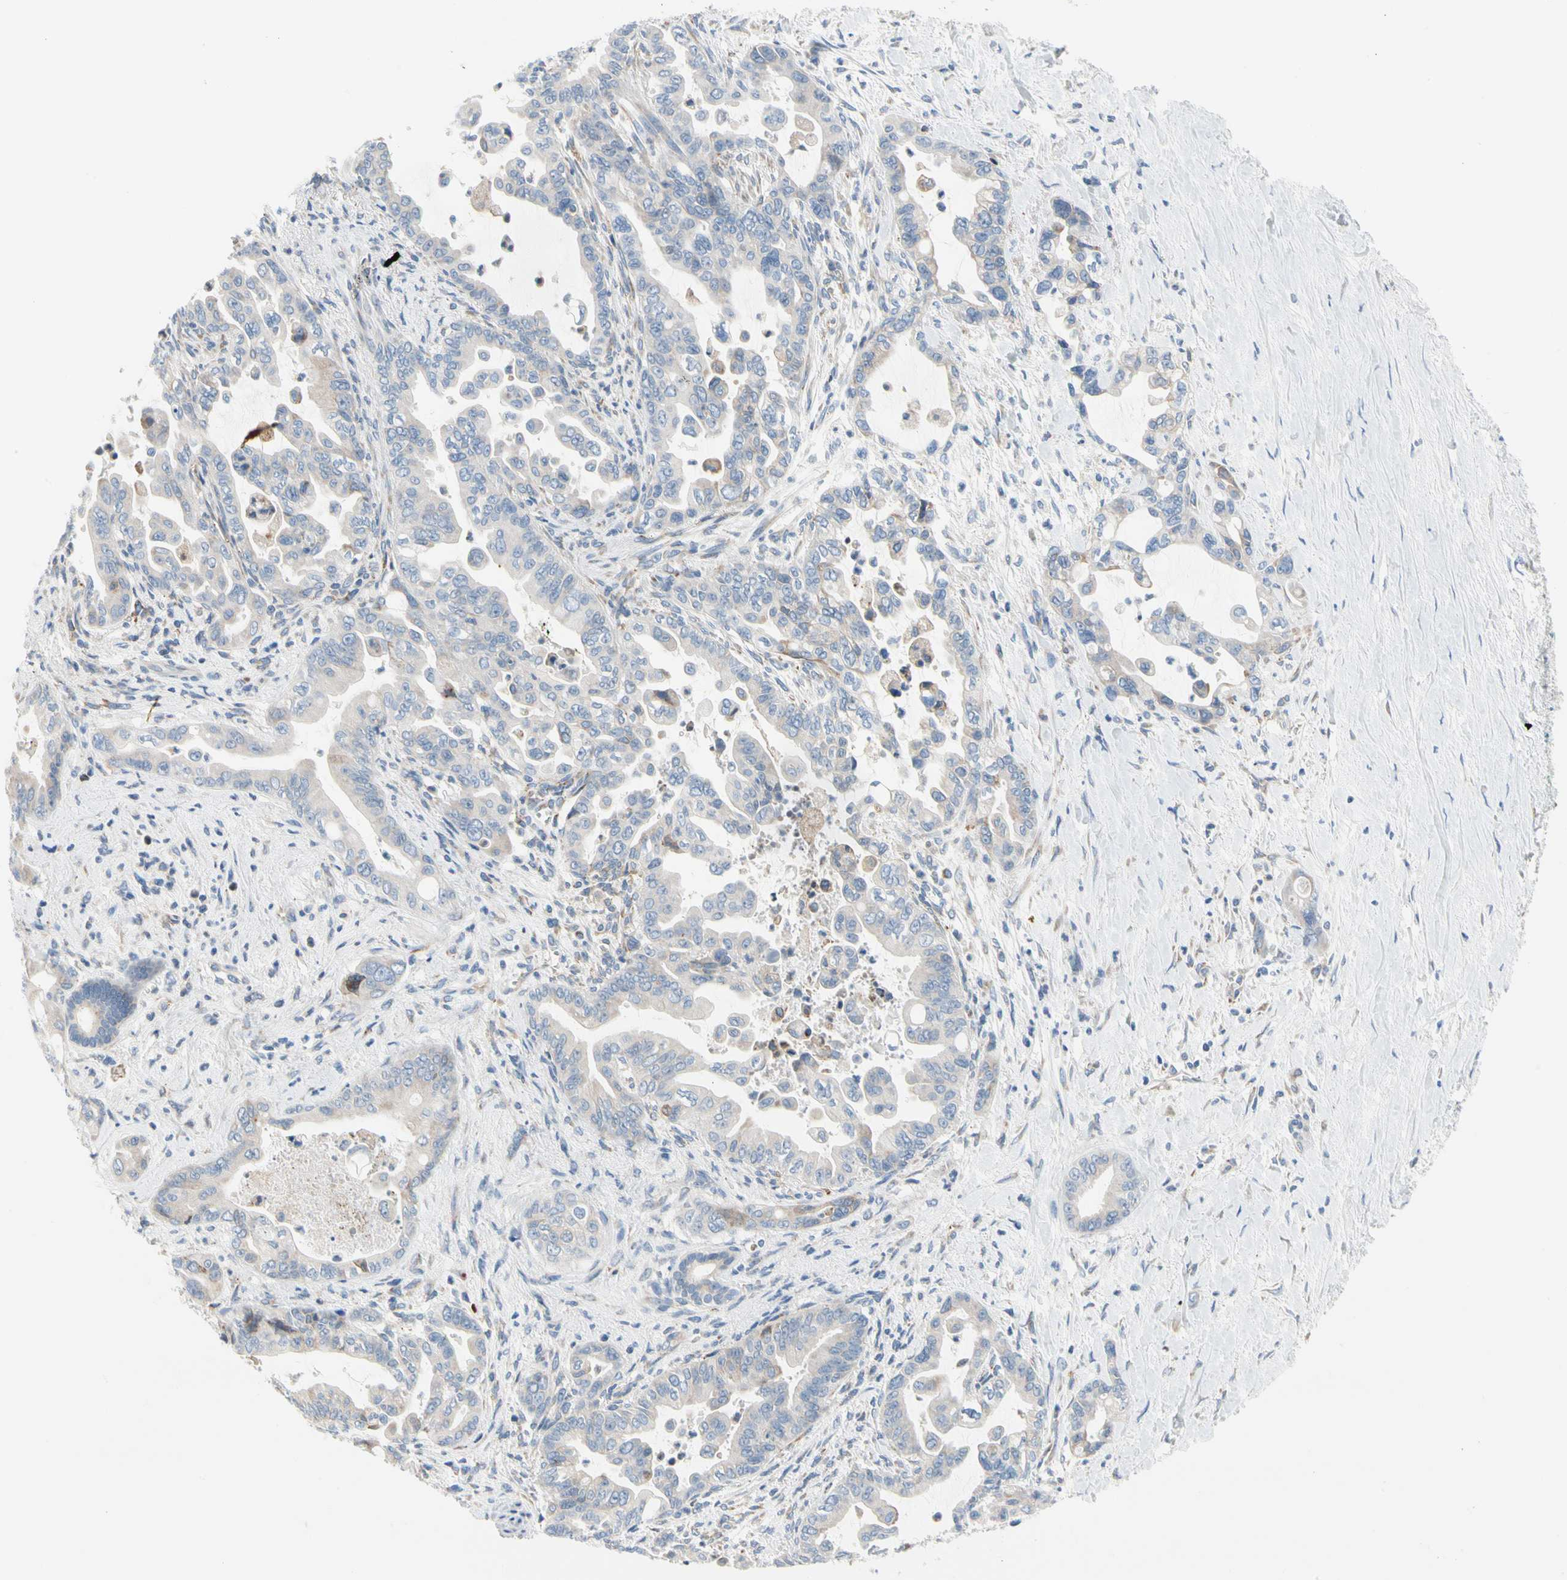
{"staining": {"intensity": "weak", "quantity": "<25%", "location": "cytoplasmic/membranous"}, "tissue": "pancreatic cancer", "cell_type": "Tumor cells", "image_type": "cancer", "snomed": [{"axis": "morphology", "description": "Adenocarcinoma, NOS"}, {"axis": "topography", "description": "Pancreas"}], "caption": "Immunohistochemistry (IHC) histopathology image of neoplastic tissue: human pancreatic cancer (adenocarcinoma) stained with DAB (3,3'-diaminobenzidine) displays no significant protein expression in tumor cells.", "gene": "STXBP1", "patient": {"sex": "male", "age": 70}}